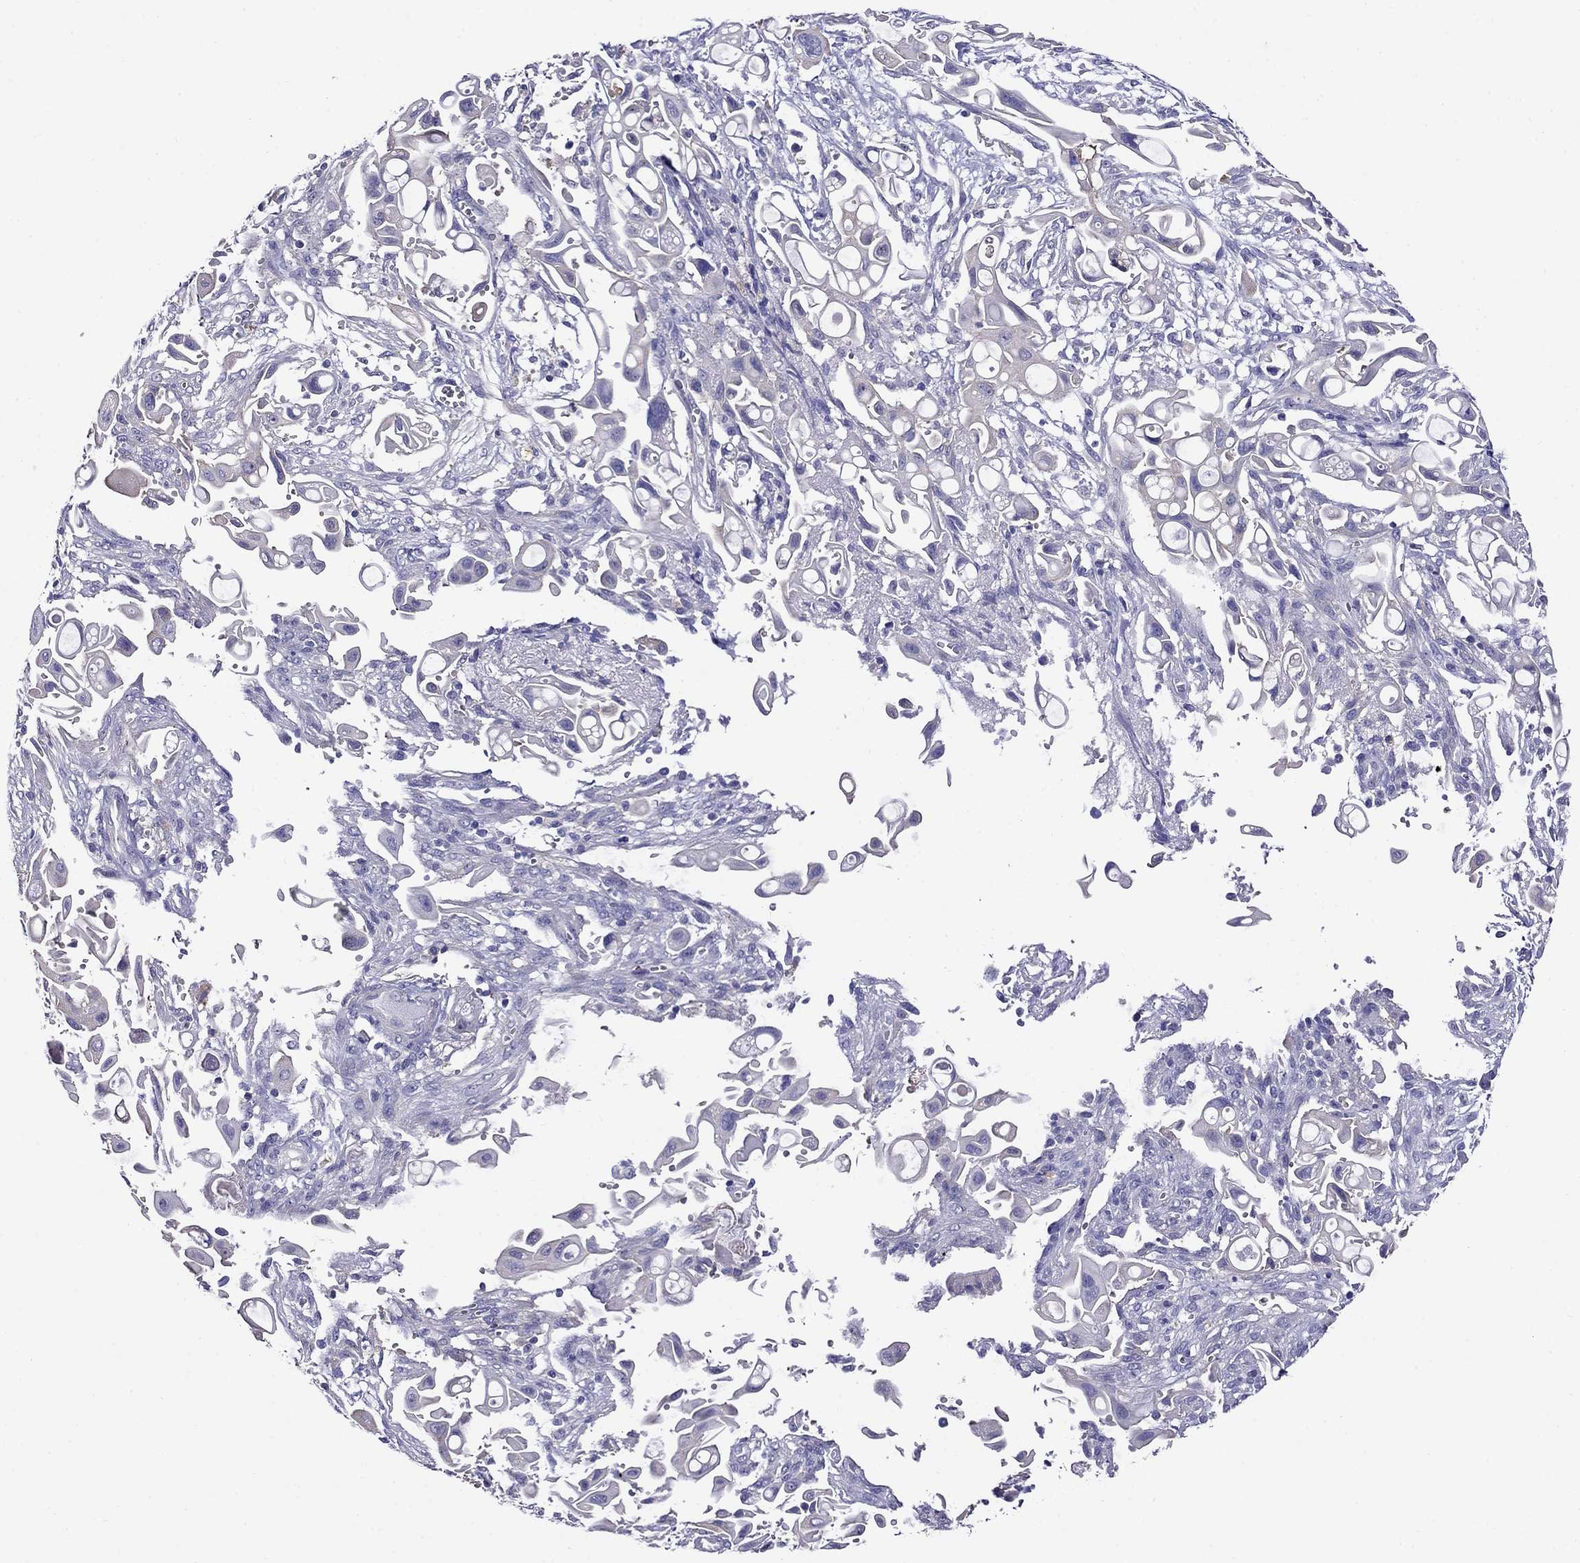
{"staining": {"intensity": "negative", "quantity": "none", "location": "none"}, "tissue": "pancreatic cancer", "cell_type": "Tumor cells", "image_type": "cancer", "snomed": [{"axis": "morphology", "description": "Adenocarcinoma, NOS"}, {"axis": "topography", "description": "Pancreas"}], "caption": "The histopathology image demonstrates no significant positivity in tumor cells of adenocarcinoma (pancreatic).", "gene": "SCG2", "patient": {"sex": "male", "age": 50}}